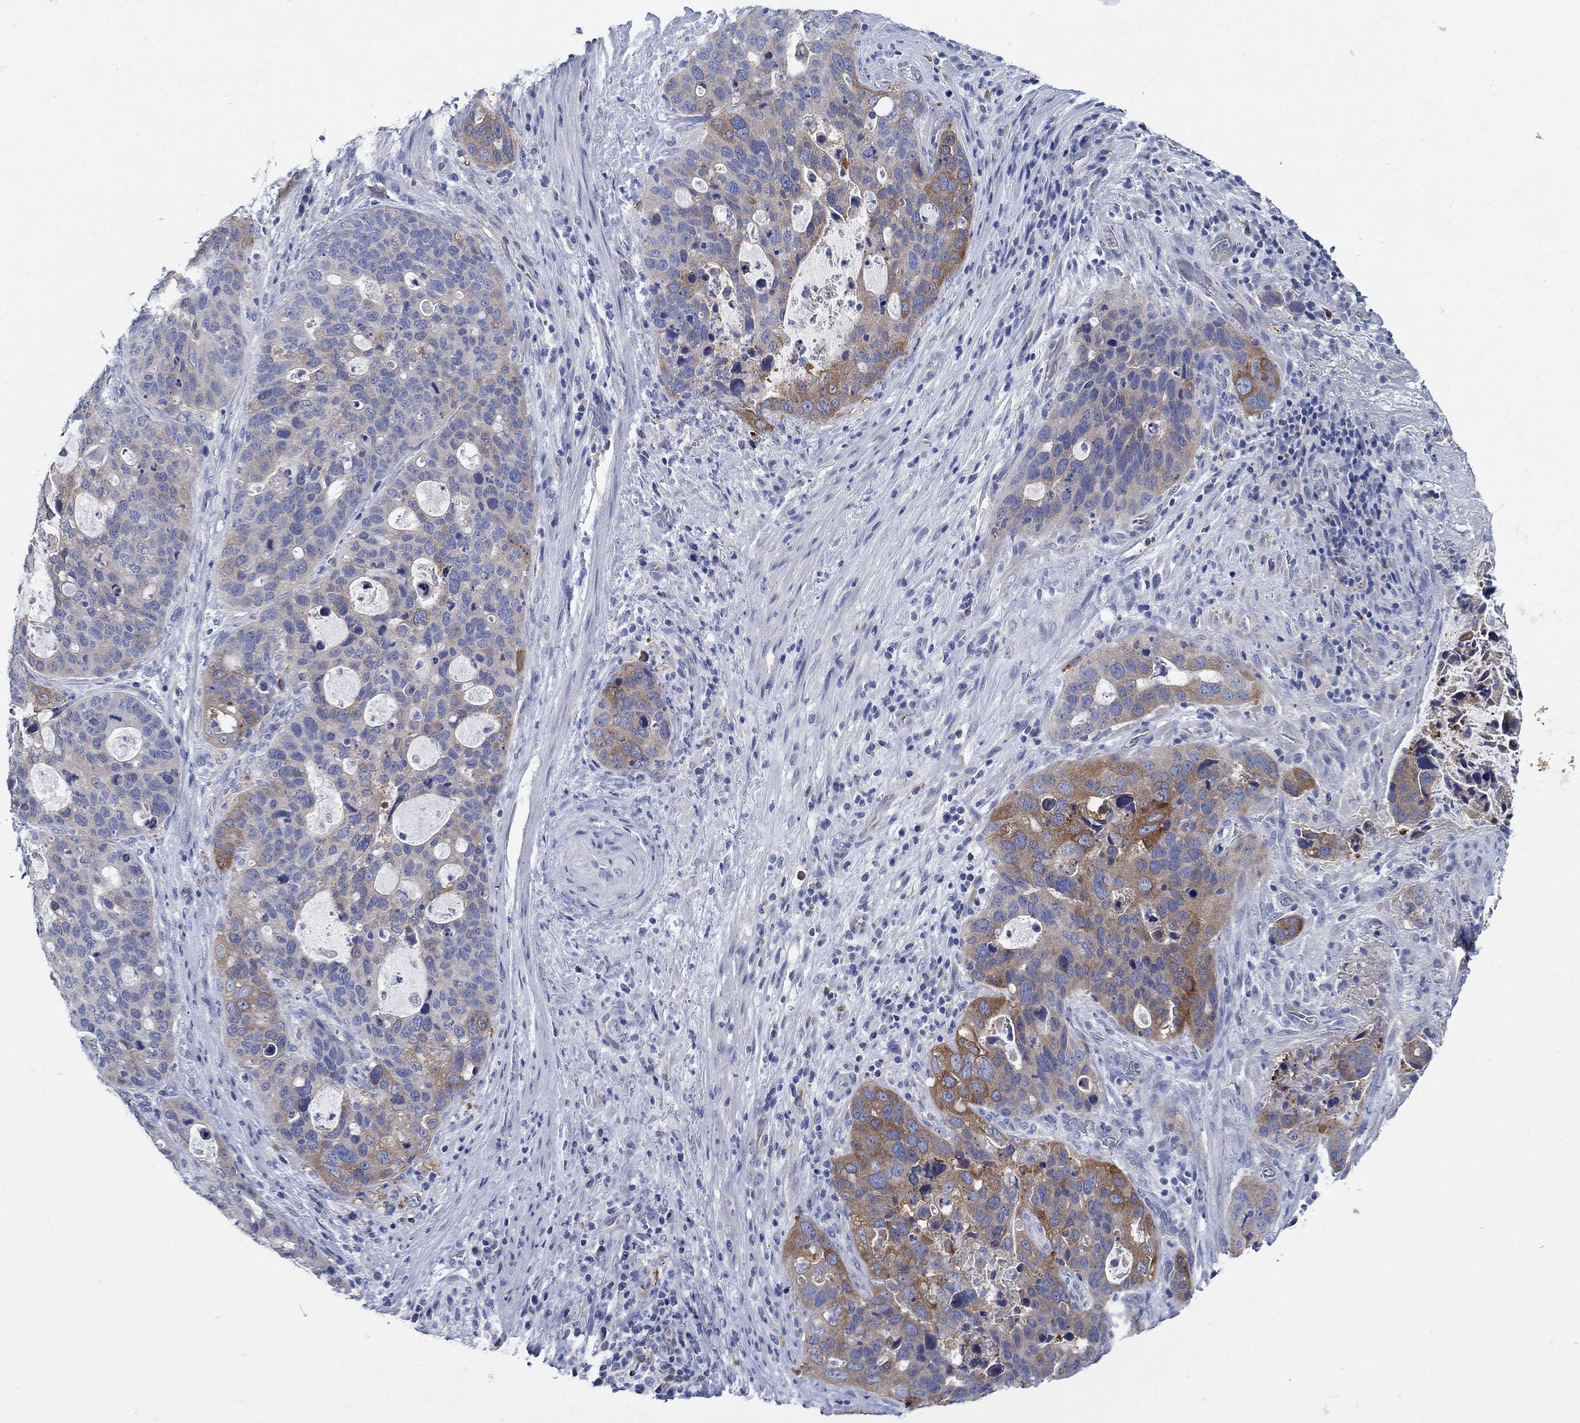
{"staining": {"intensity": "strong", "quantity": "<25%", "location": "cytoplasmic/membranous"}, "tissue": "stomach cancer", "cell_type": "Tumor cells", "image_type": "cancer", "snomed": [{"axis": "morphology", "description": "Adenocarcinoma, NOS"}, {"axis": "topography", "description": "Stomach"}], "caption": "IHC of human stomach cancer (adenocarcinoma) demonstrates medium levels of strong cytoplasmic/membranous expression in approximately <25% of tumor cells. (brown staining indicates protein expression, while blue staining denotes nuclei).", "gene": "TRIM16", "patient": {"sex": "male", "age": 54}}